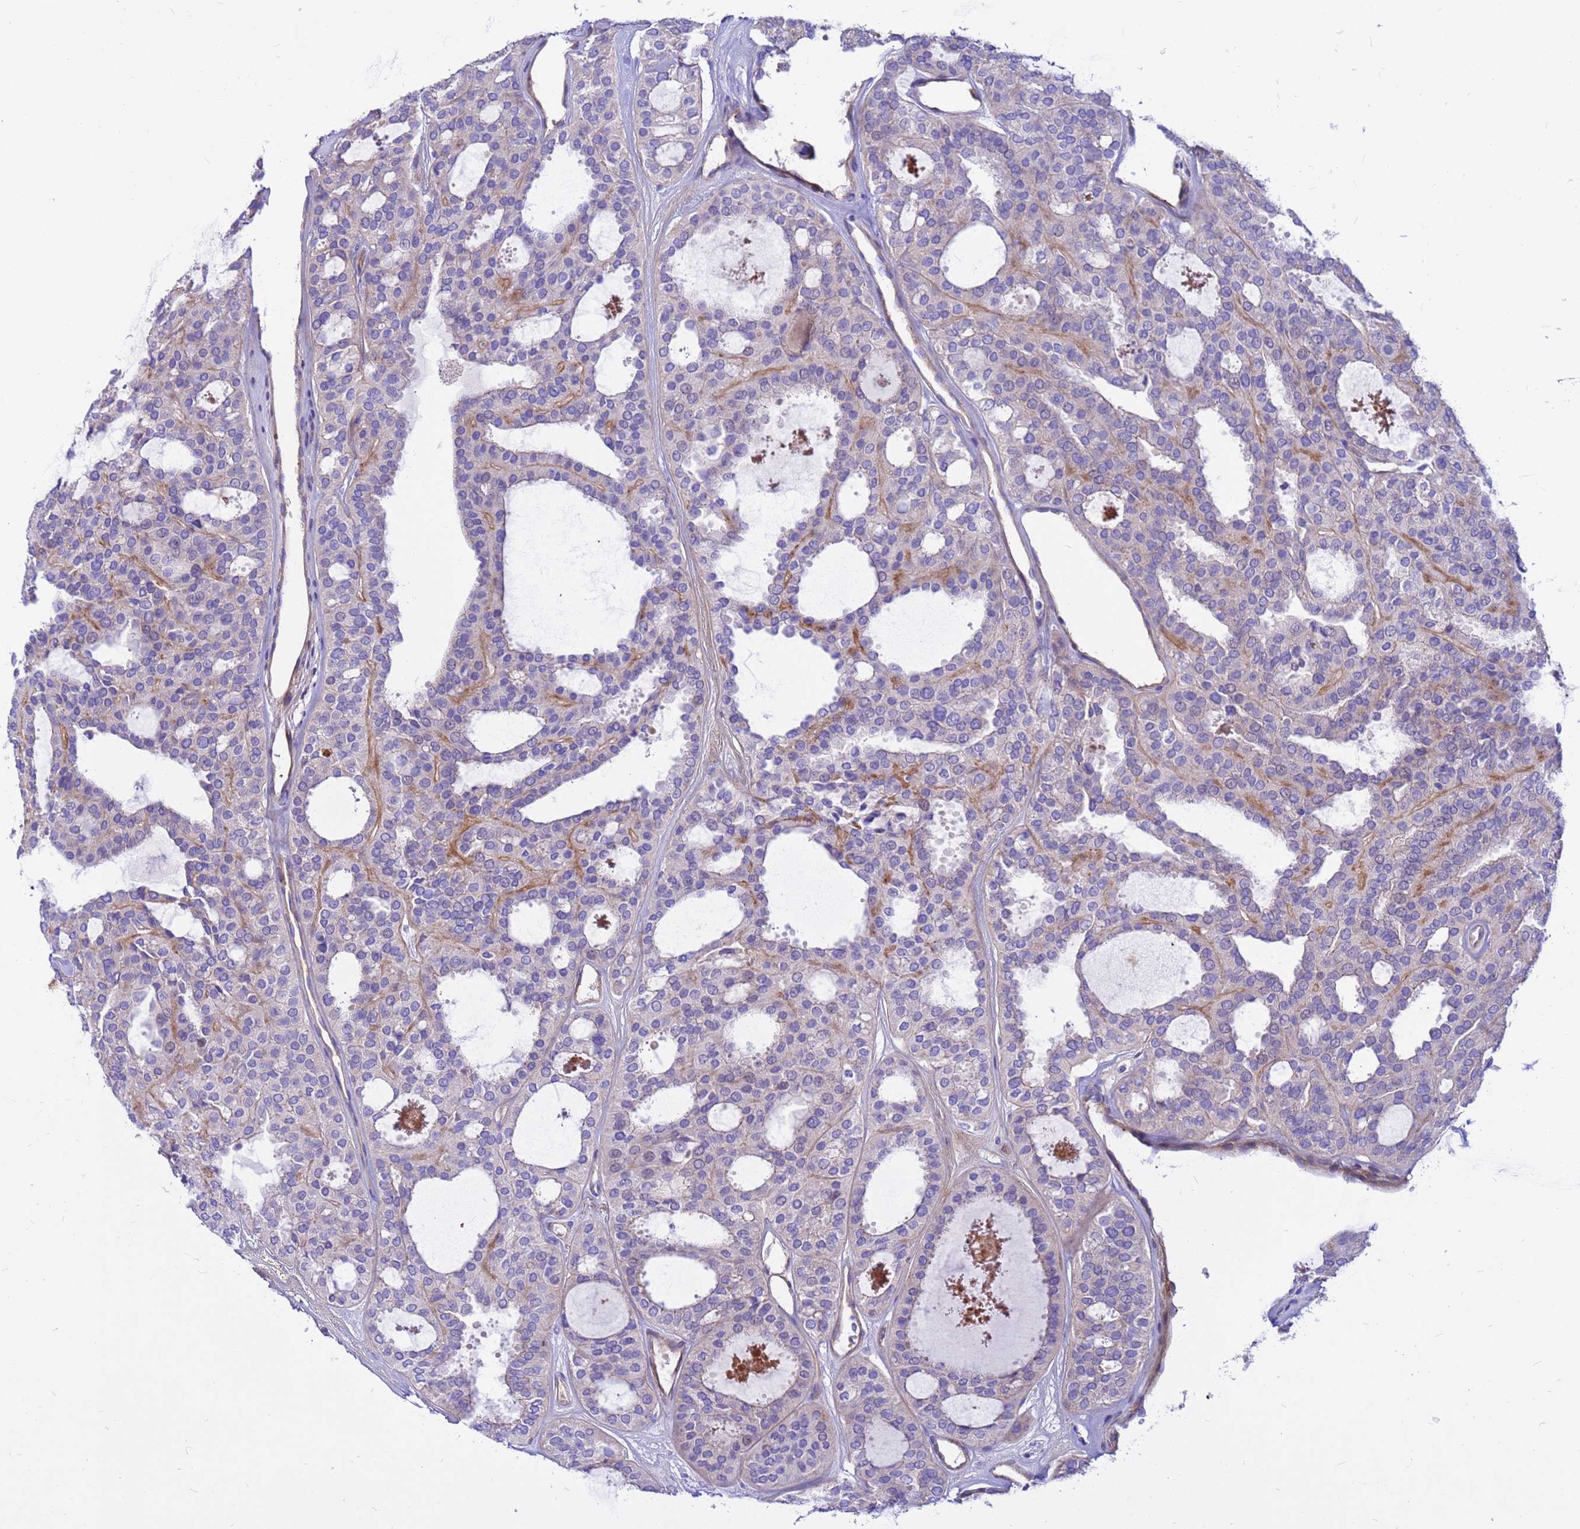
{"staining": {"intensity": "negative", "quantity": "none", "location": "none"}, "tissue": "thyroid cancer", "cell_type": "Tumor cells", "image_type": "cancer", "snomed": [{"axis": "morphology", "description": "Follicular adenoma carcinoma, NOS"}, {"axis": "topography", "description": "Thyroid gland"}], "caption": "This is an immunohistochemistry micrograph of thyroid follicular adenoma carcinoma. There is no expression in tumor cells.", "gene": "CRHBP", "patient": {"sex": "male", "age": 75}}